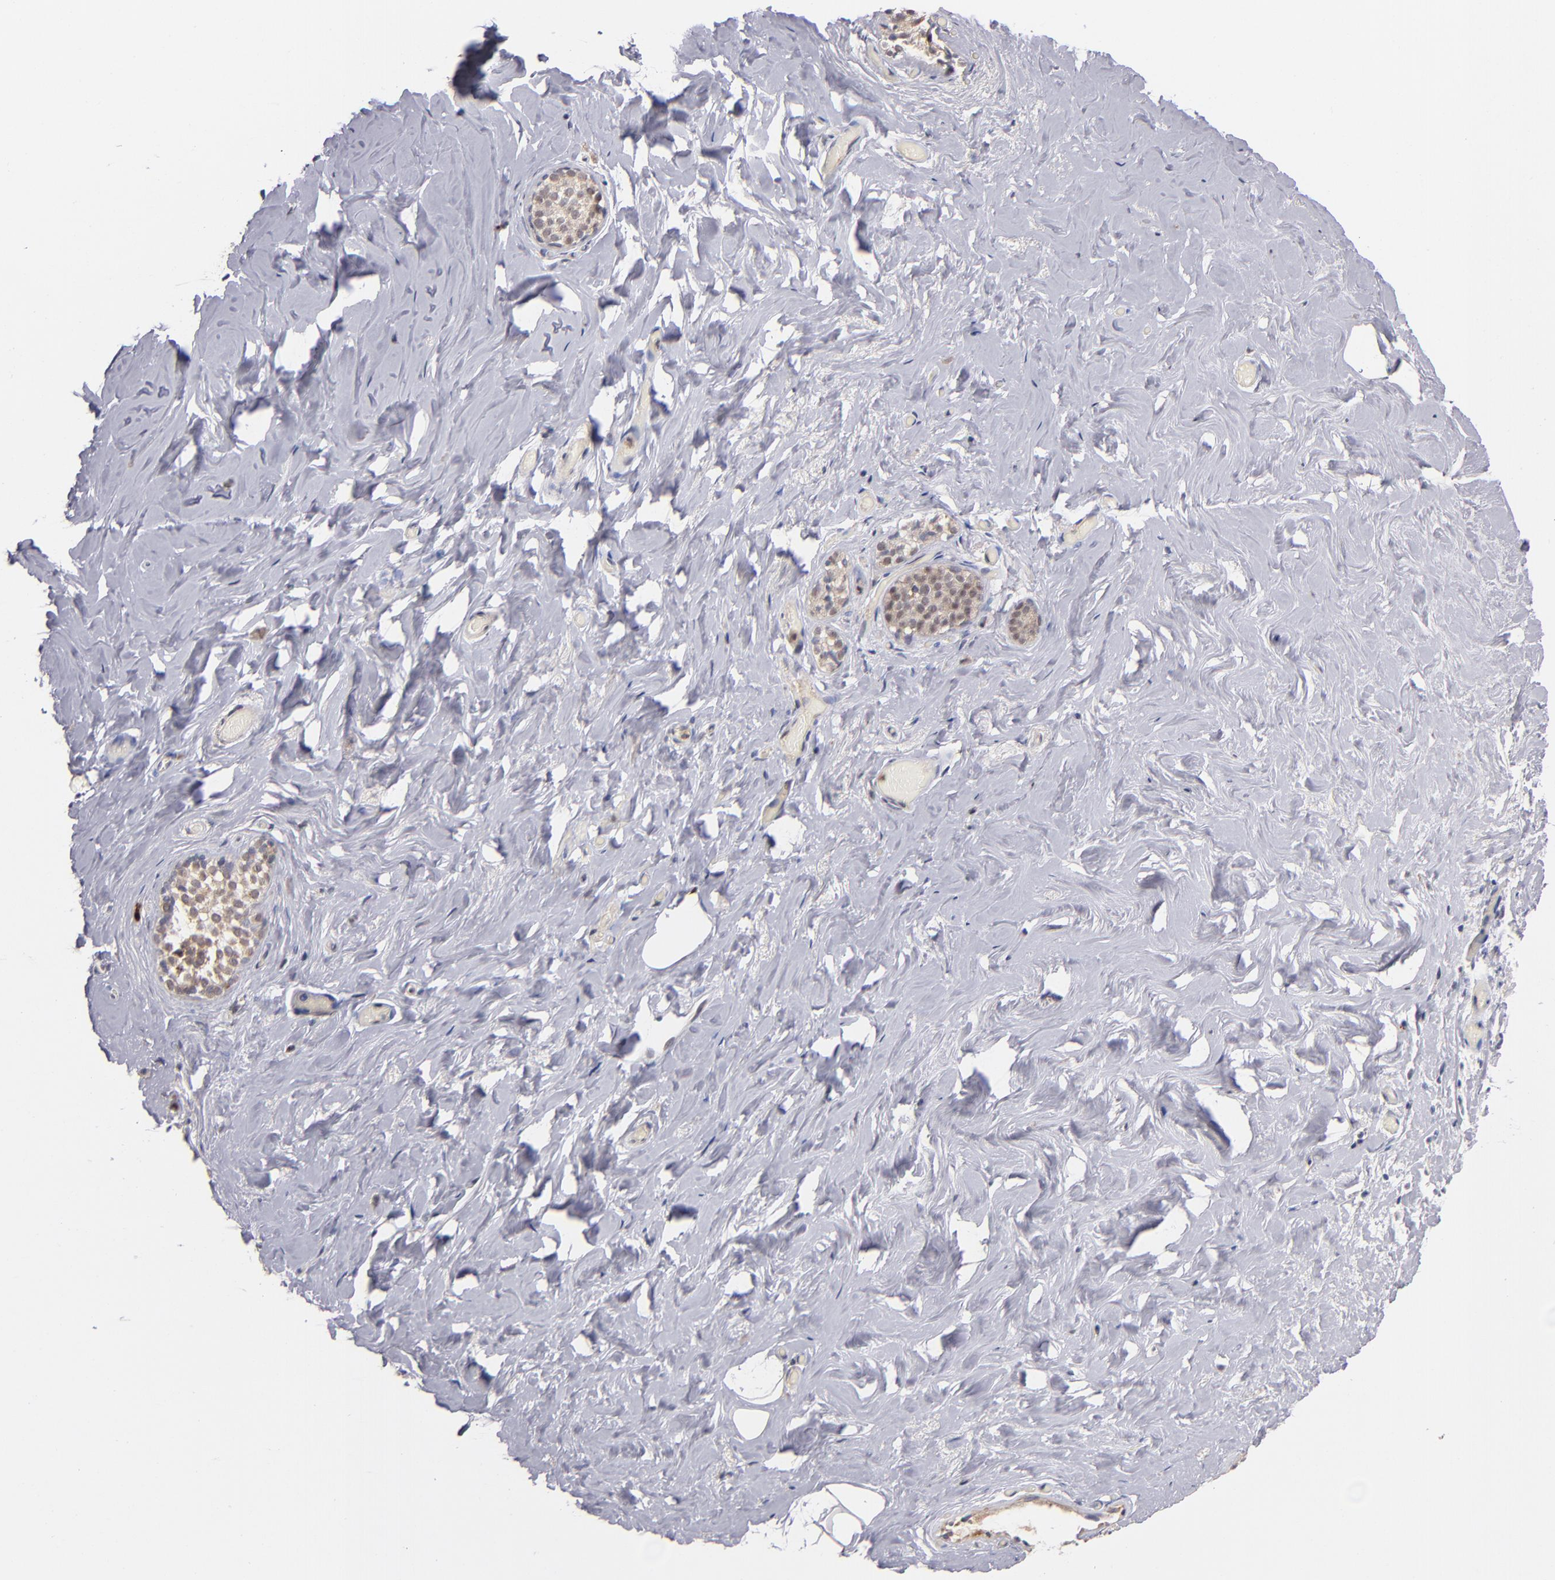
{"staining": {"intensity": "negative", "quantity": "none", "location": "none"}, "tissue": "breast", "cell_type": "Adipocytes", "image_type": "normal", "snomed": [{"axis": "morphology", "description": "Normal tissue, NOS"}, {"axis": "topography", "description": "Breast"}], "caption": "High power microscopy image of an IHC micrograph of benign breast, revealing no significant positivity in adipocytes. The staining was performed using DAB (3,3'-diaminobenzidine) to visualize the protein expression in brown, while the nuclei were stained in blue with hematoxylin (Magnification: 20x).", "gene": "PCNX4", "patient": {"sex": "female", "age": 75}}